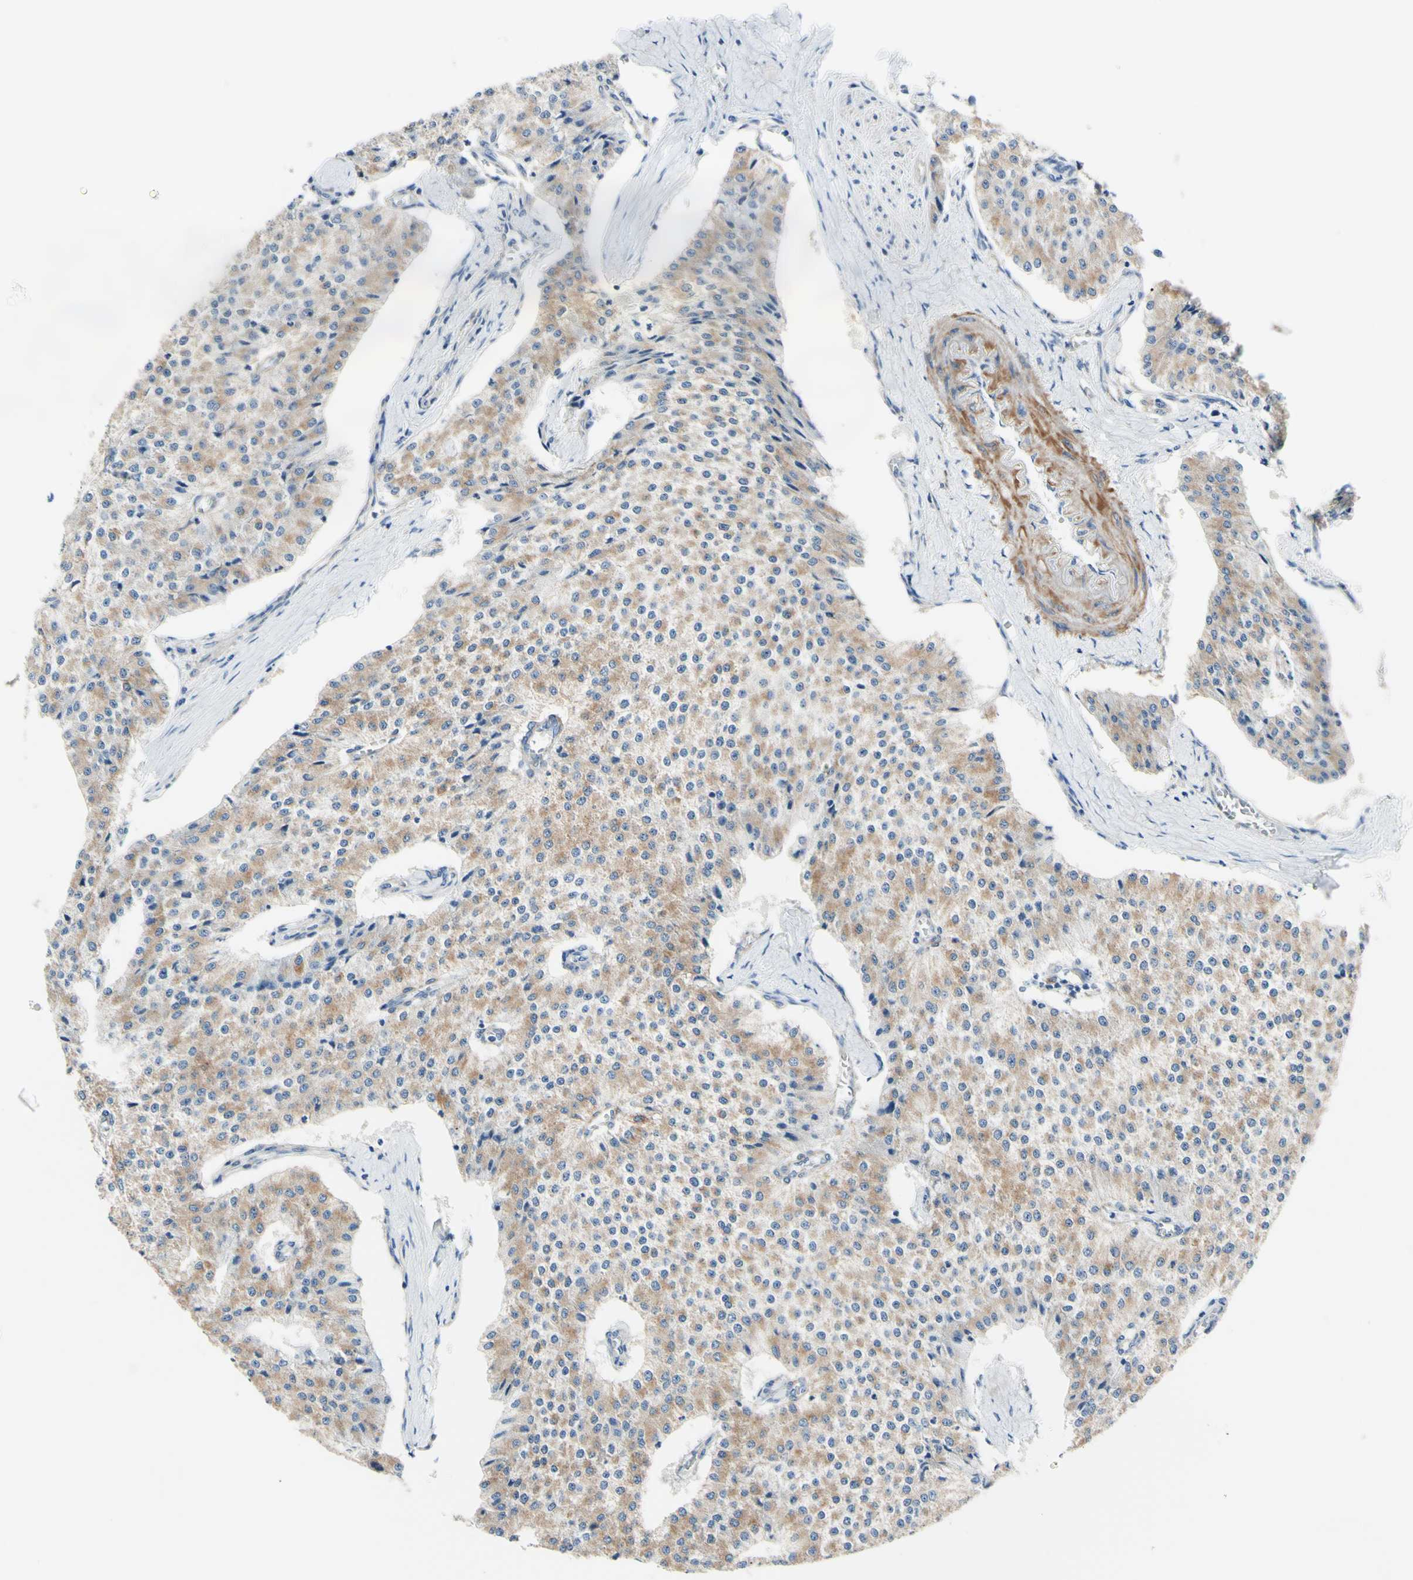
{"staining": {"intensity": "weak", "quantity": "25%-75%", "location": "cytoplasmic/membranous"}, "tissue": "carcinoid", "cell_type": "Tumor cells", "image_type": "cancer", "snomed": [{"axis": "morphology", "description": "Carcinoid, malignant, NOS"}, {"axis": "topography", "description": "Colon"}], "caption": "Approximately 25%-75% of tumor cells in carcinoid (malignant) demonstrate weak cytoplasmic/membranous protein positivity as visualized by brown immunohistochemical staining.", "gene": "RETREG2", "patient": {"sex": "female", "age": 52}}